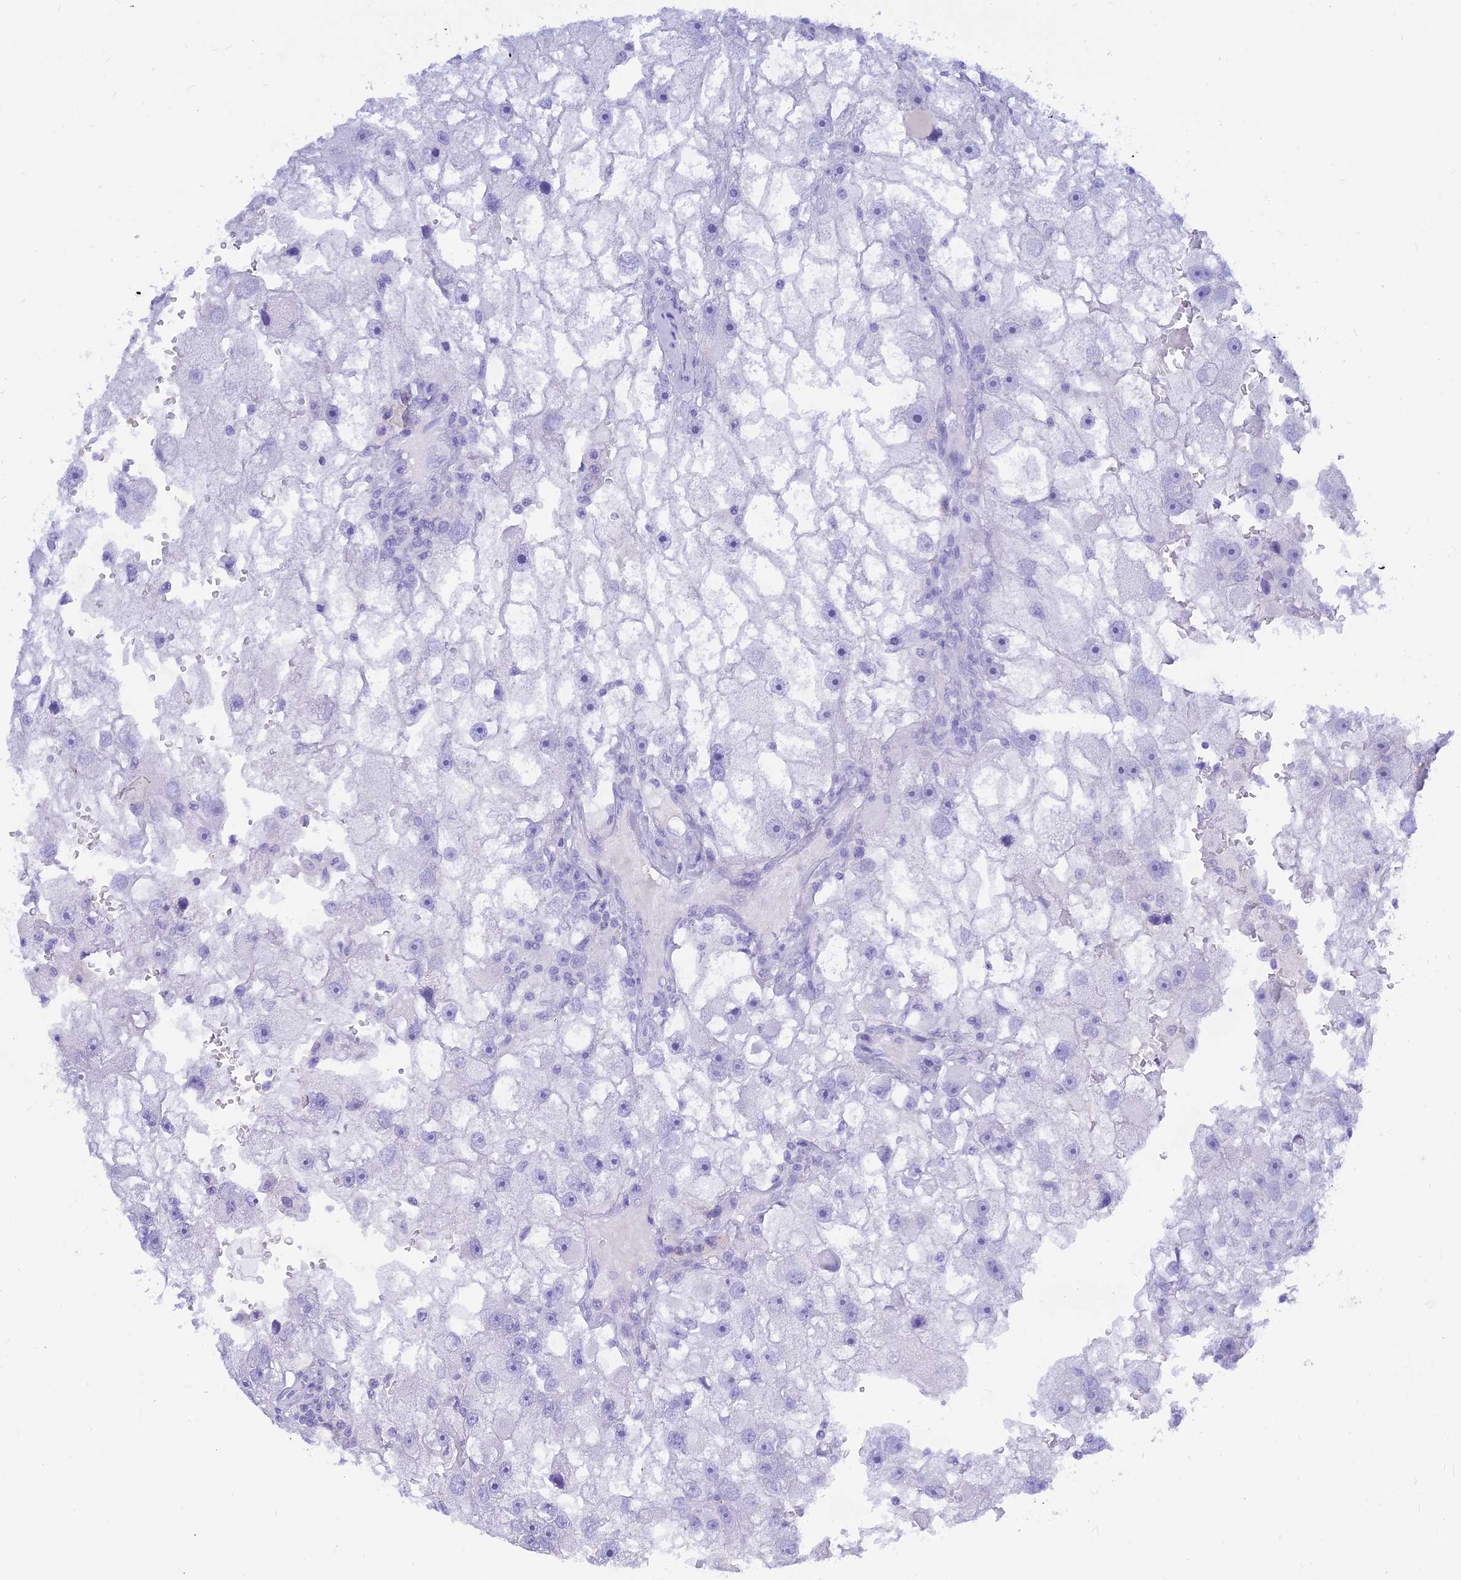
{"staining": {"intensity": "negative", "quantity": "none", "location": "none"}, "tissue": "renal cancer", "cell_type": "Tumor cells", "image_type": "cancer", "snomed": [{"axis": "morphology", "description": "Adenocarcinoma, NOS"}, {"axis": "topography", "description": "Kidney"}], "caption": "This photomicrograph is of renal adenocarcinoma stained with immunohistochemistry to label a protein in brown with the nuclei are counter-stained blue. There is no expression in tumor cells.", "gene": "PRNP", "patient": {"sex": "male", "age": 63}}